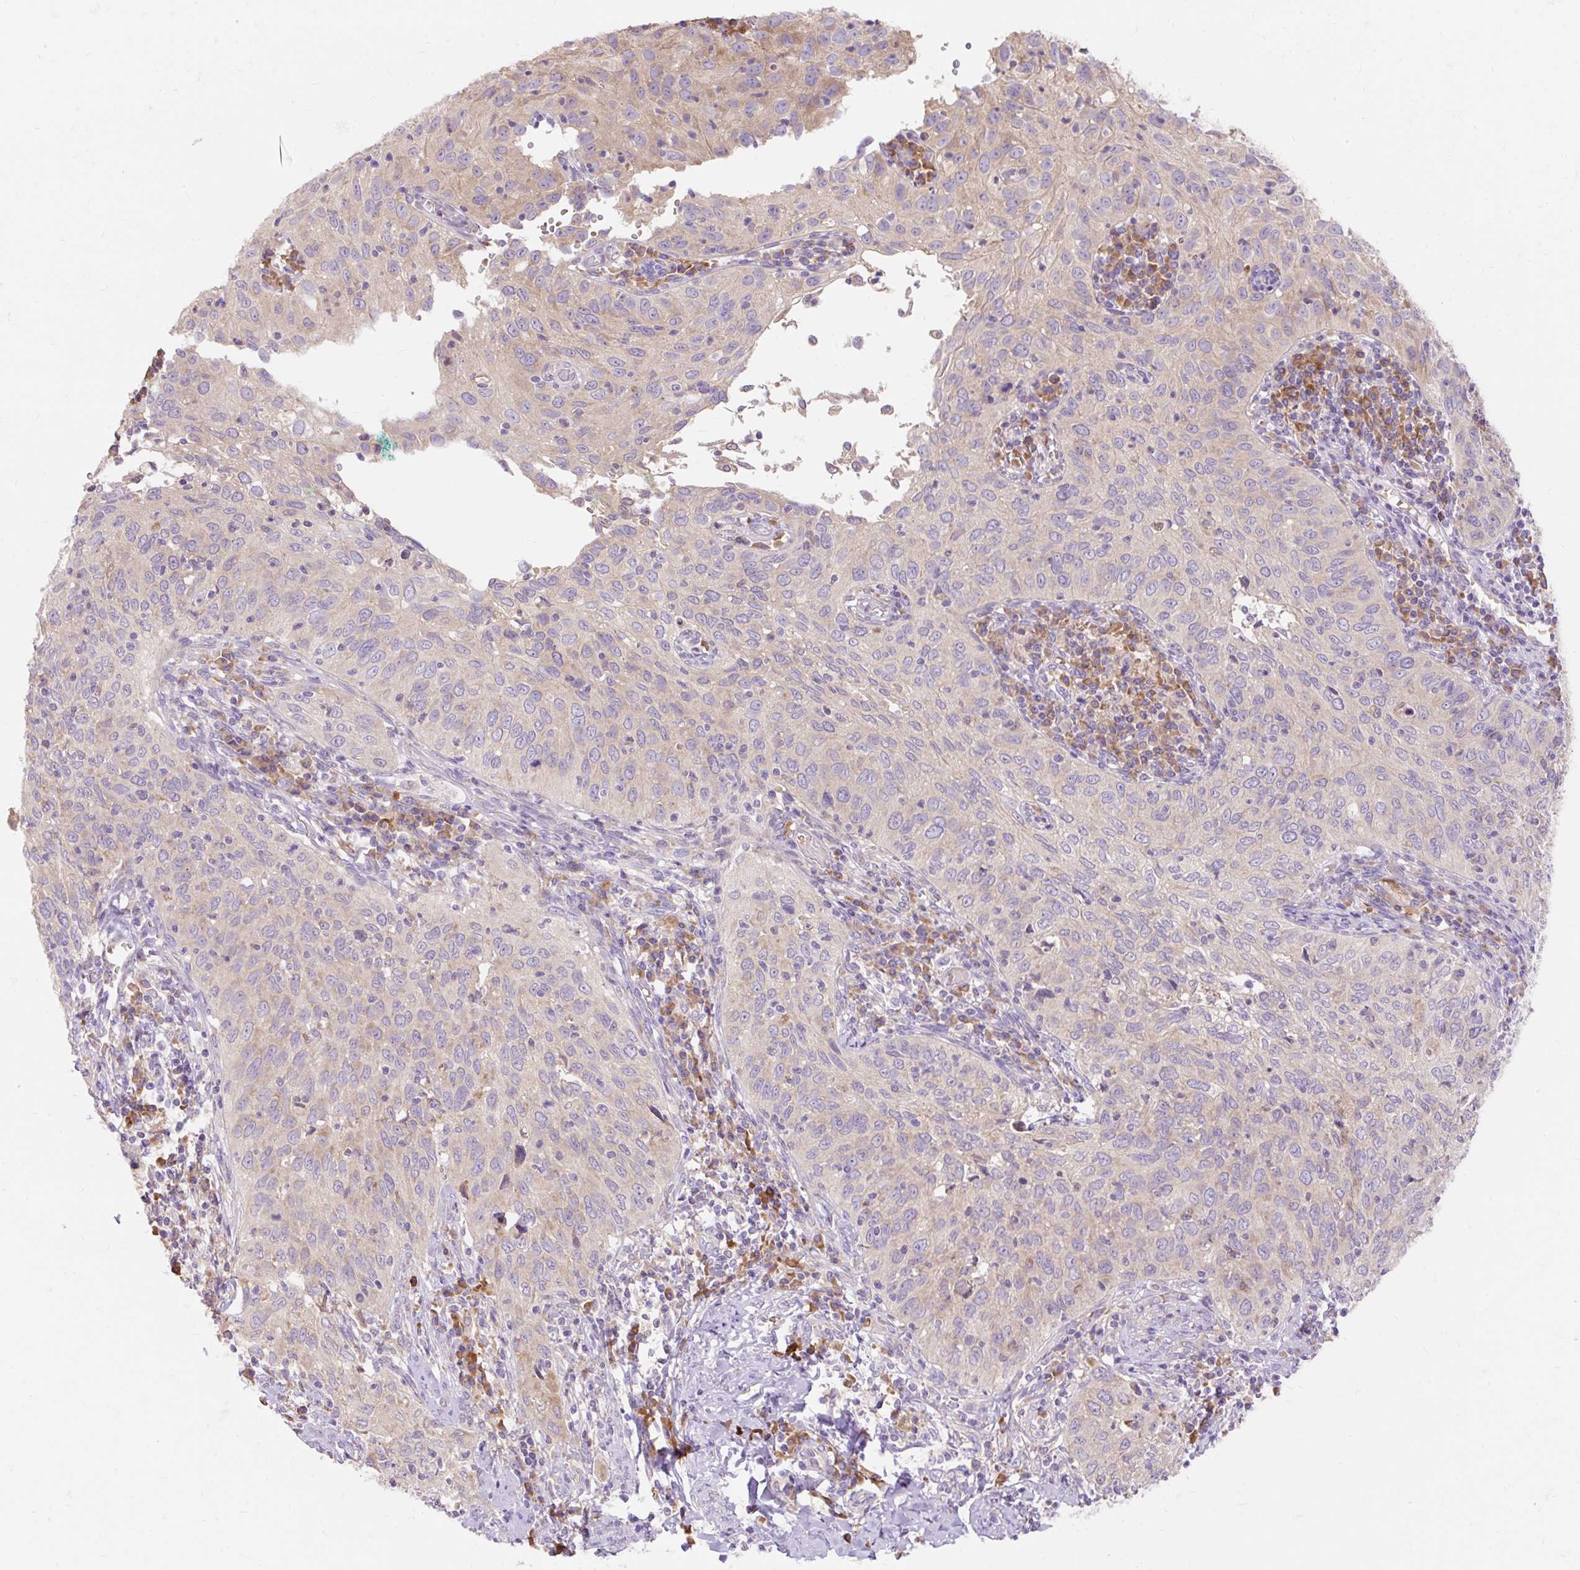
{"staining": {"intensity": "negative", "quantity": "none", "location": "none"}, "tissue": "cervical cancer", "cell_type": "Tumor cells", "image_type": "cancer", "snomed": [{"axis": "morphology", "description": "Squamous cell carcinoma, NOS"}, {"axis": "topography", "description": "Cervix"}], "caption": "Protein analysis of cervical squamous cell carcinoma displays no significant positivity in tumor cells. (DAB (3,3'-diaminobenzidine) immunohistochemistry (IHC) visualized using brightfield microscopy, high magnification).", "gene": "SEC63", "patient": {"sex": "female", "age": 52}}